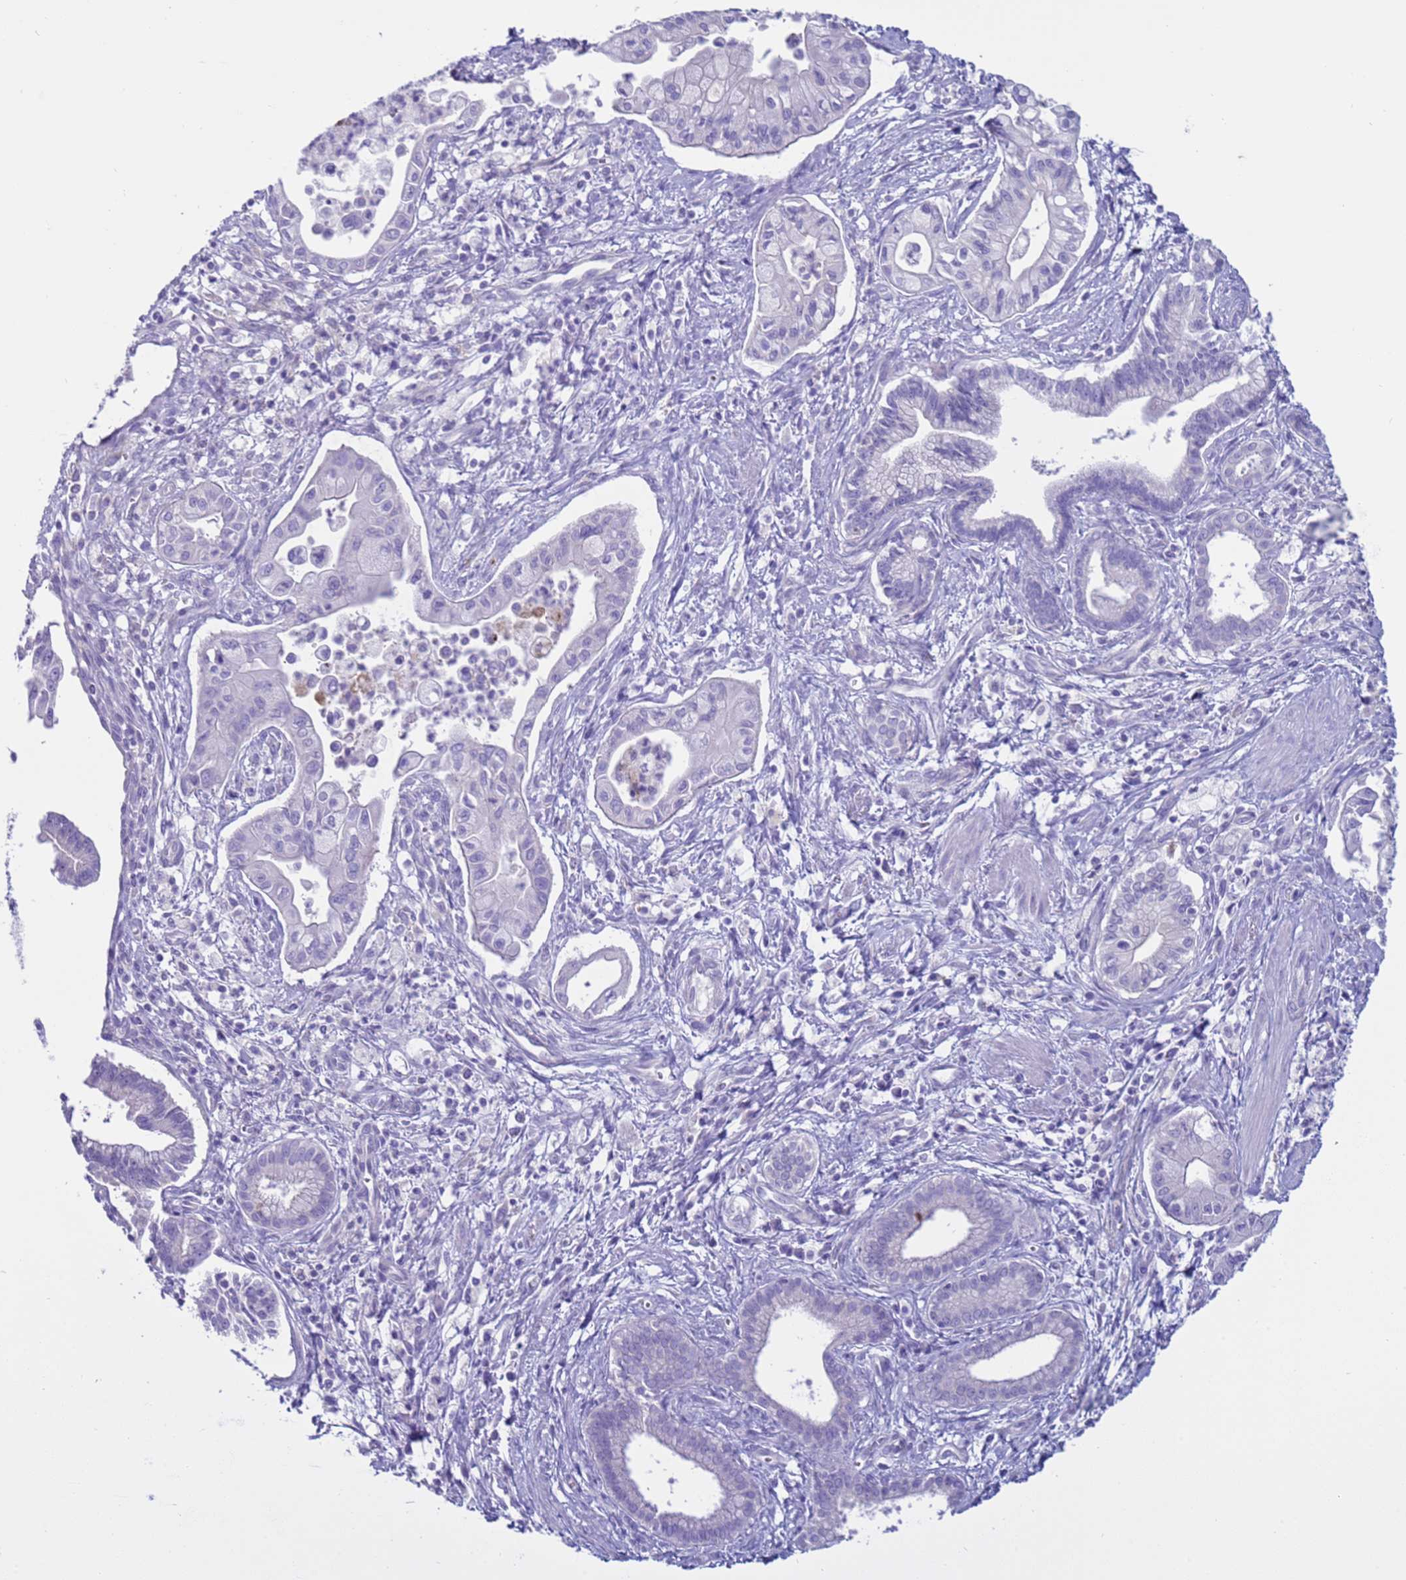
{"staining": {"intensity": "negative", "quantity": "none", "location": "none"}, "tissue": "pancreatic cancer", "cell_type": "Tumor cells", "image_type": "cancer", "snomed": [{"axis": "morphology", "description": "Adenocarcinoma, NOS"}, {"axis": "topography", "description": "Pancreas"}], "caption": "DAB (3,3'-diaminobenzidine) immunohistochemical staining of human pancreatic cancer exhibits no significant staining in tumor cells. (DAB (3,3'-diaminobenzidine) immunohistochemistry with hematoxylin counter stain).", "gene": "CST4", "patient": {"sex": "male", "age": 78}}